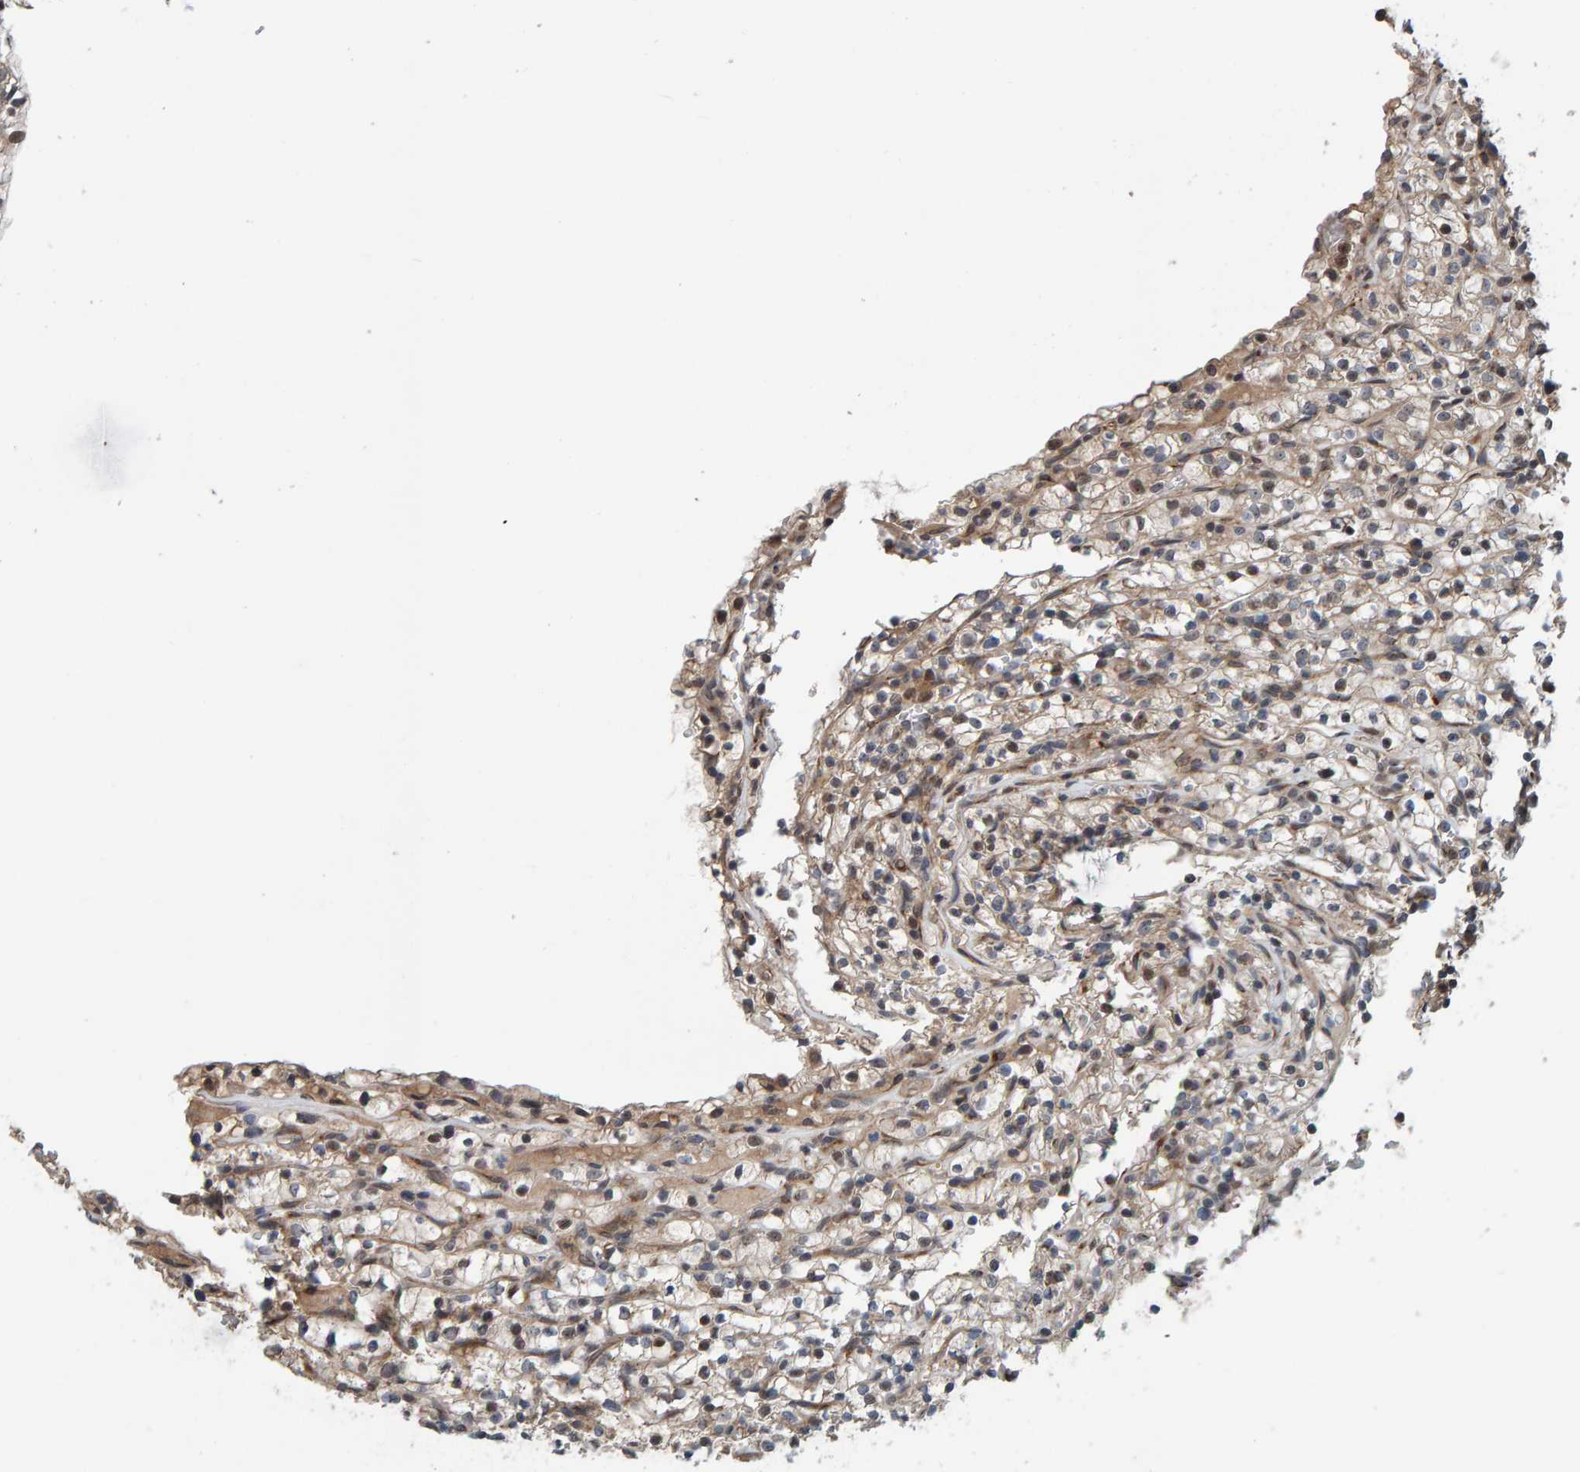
{"staining": {"intensity": "weak", "quantity": ">75%", "location": "cytoplasmic/membranous,nuclear"}, "tissue": "renal cancer", "cell_type": "Tumor cells", "image_type": "cancer", "snomed": [{"axis": "morphology", "description": "Adenocarcinoma, NOS"}, {"axis": "topography", "description": "Kidney"}], "caption": "An immunohistochemistry (IHC) micrograph of neoplastic tissue is shown. Protein staining in brown highlights weak cytoplasmic/membranous and nuclear positivity in renal adenocarcinoma within tumor cells. (DAB (3,3'-diaminobenzidine) IHC with brightfield microscopy, high magnification).", "gene": "CCDC25", "patient": {"sex": "female", "age": 57}}